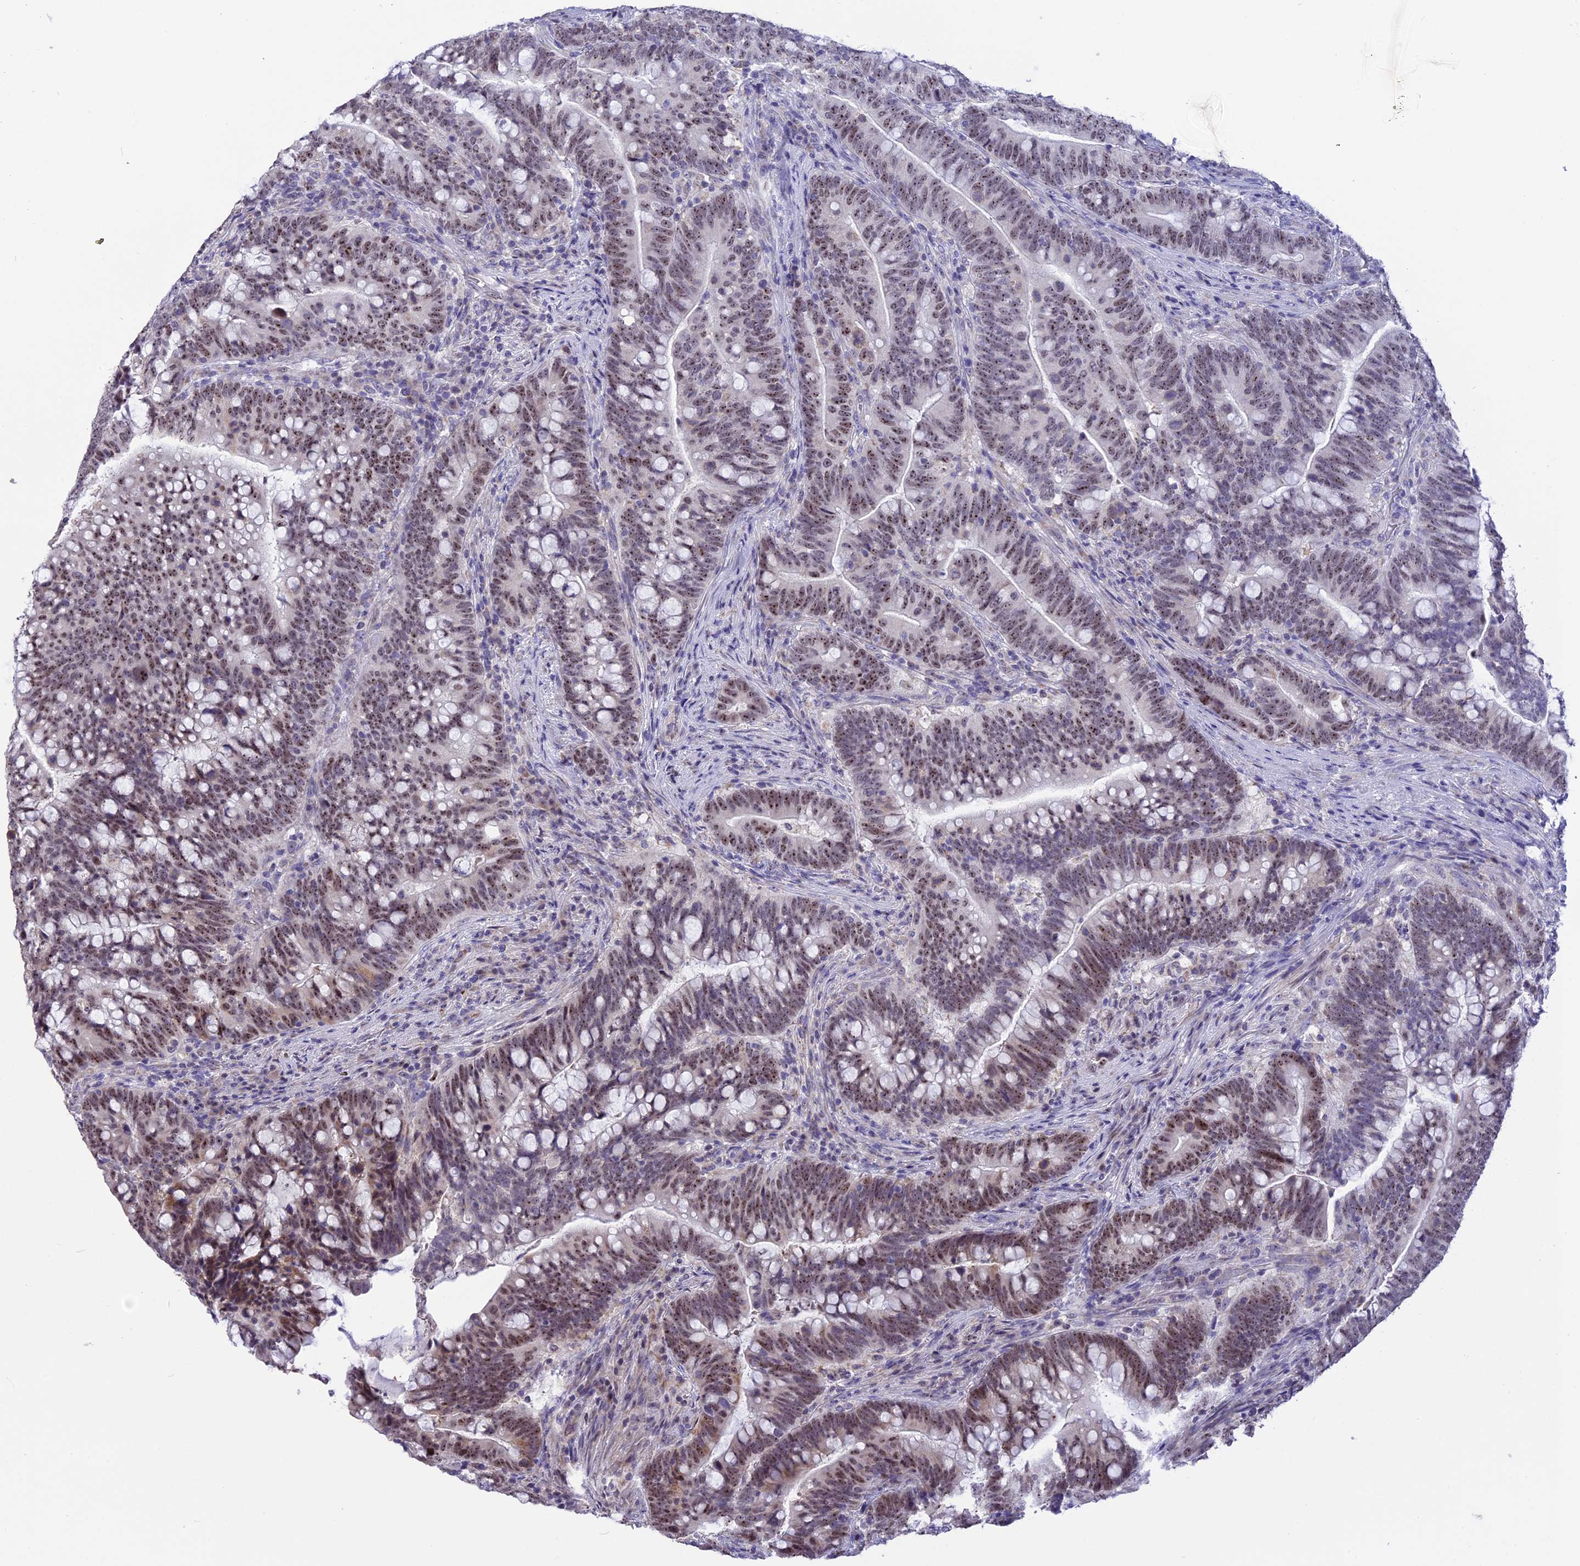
{"staining": {"intensity": "moderate", "quantity": ">75%", "location": "nuclear"}, "tissue": "colorectal cancer", "cell_type": "Tumor cells", "image_type": "cancer", "snomed": [{"axis": "morphology", "description": "Normal tissue, NOS"}, {"axis": "morphology", "description": "Adenocarcinoma, NOS"}, {"axis": "topography", "description": "Colon"}], "caption": "Tumor cells exhibit medium levels of moderate nuclear positivity in about >75% of cells in human colorectal adenocarcinoma. The staining was performed using DAB (3,3'-diaminobenzidine) to visualize the protein expression in brown, while the nuclei were stained in blue with hematoxylin (Magnification: 20x).", "gene": "CMSS1", "patient": {"sex": "female", "age": 66}}